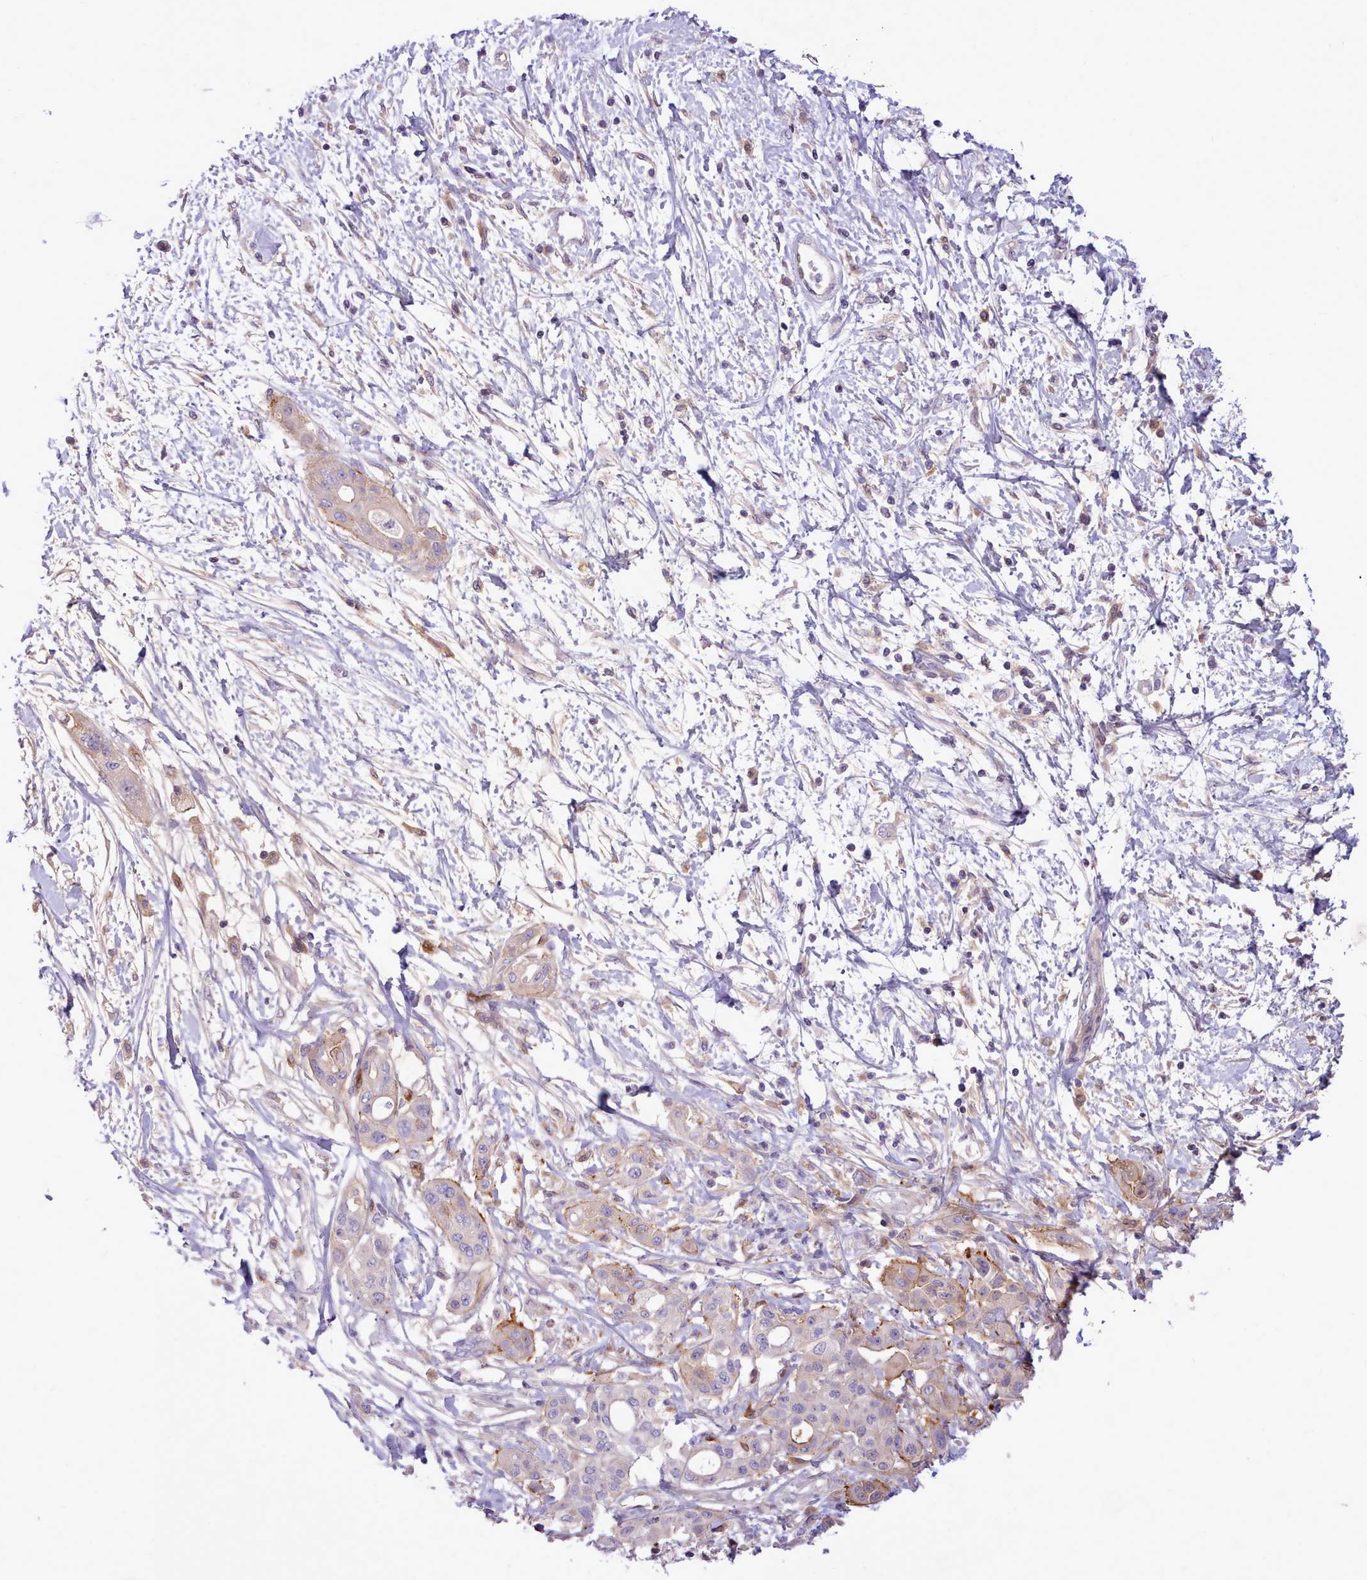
{"staining": {"intensity": "moderate", "quantity": "<25%", "location": "cytoplasmic/membranous"}, "tissue": "pancreatic cancer", "cell_type": "Tumor cells", "image_type": "cancer", "snomed": [{"axis": "morphology", "description": "Adenocarcinoma, NOS"}, {"axis": "topography", "description": "Pancreas"}], "caption": "This photomicrograph exhibits pancreatic adenocarcinoma stained with immunohistochemistry to label a protein in brown. The cytoplasmic/membranous of tumor cells show moderate positivity for the protein. Nuclei are counter-stained blue.", "gene": "CYP2A13", "patient": {"sex": "male", "age": 68}}